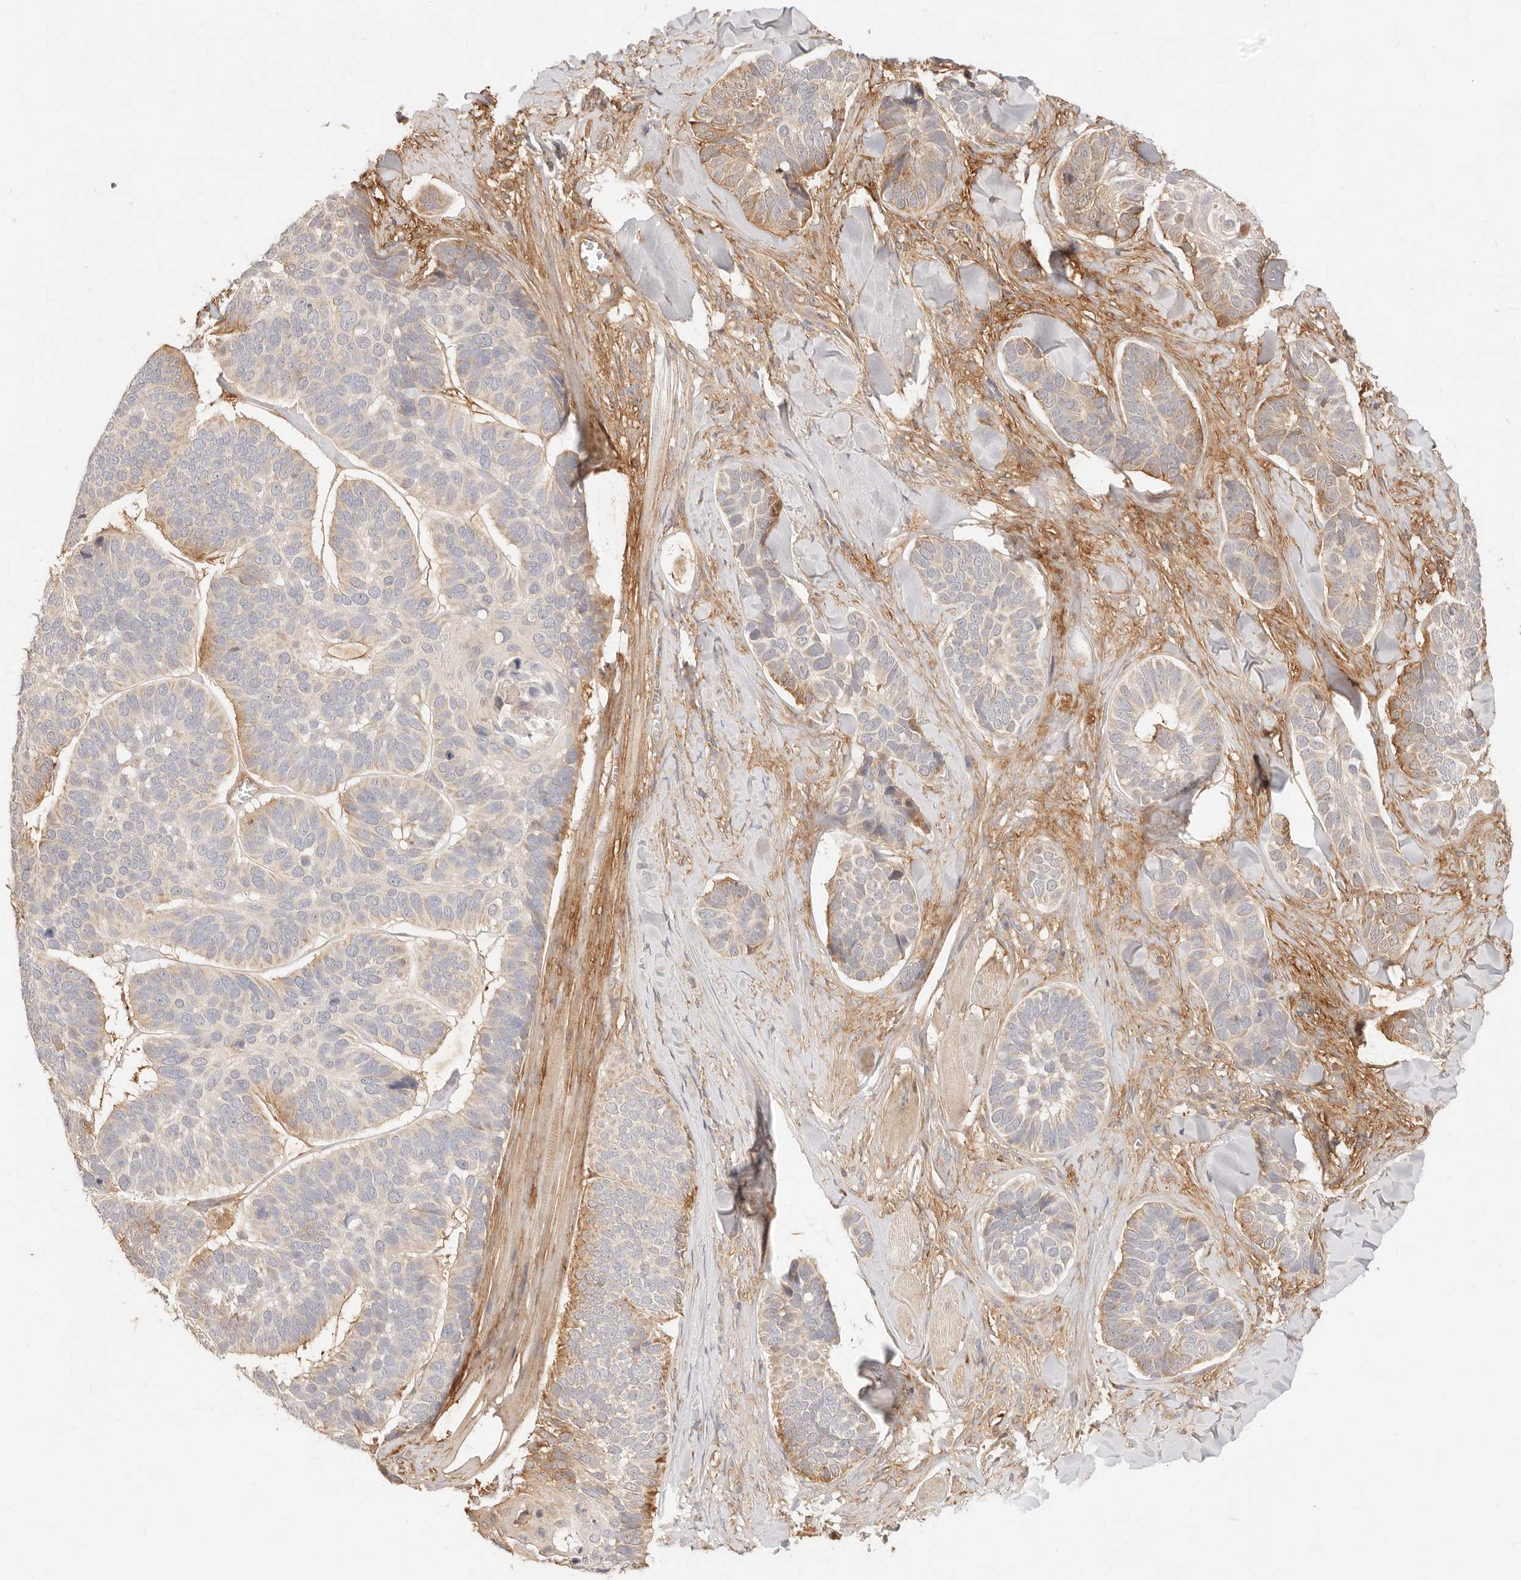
{"staining": {"intensity": "weak", "quantity": "<25%", "location": "cytoplasmic/membranous"}, "tissue": "skin cancer", "cell_type": "Tumor cells", "image_type": "cancer", "snomed": [{"axis": "morphology", "description": "Basal cell carcinoma"}, {"axis": "topography", "description": "Skin"}], "caption": "Immunohistochemistry histopathology image of neoplastic tissue: skin basal cell carcinoma stained with DAB demonstrates no significant protein staining in tumor cells. (DAB immunohistochemistry visualized using brightfield microscopy, high magnification).", "gene": "UBXN10", "patient": {"sex": "male", "age": 62}}